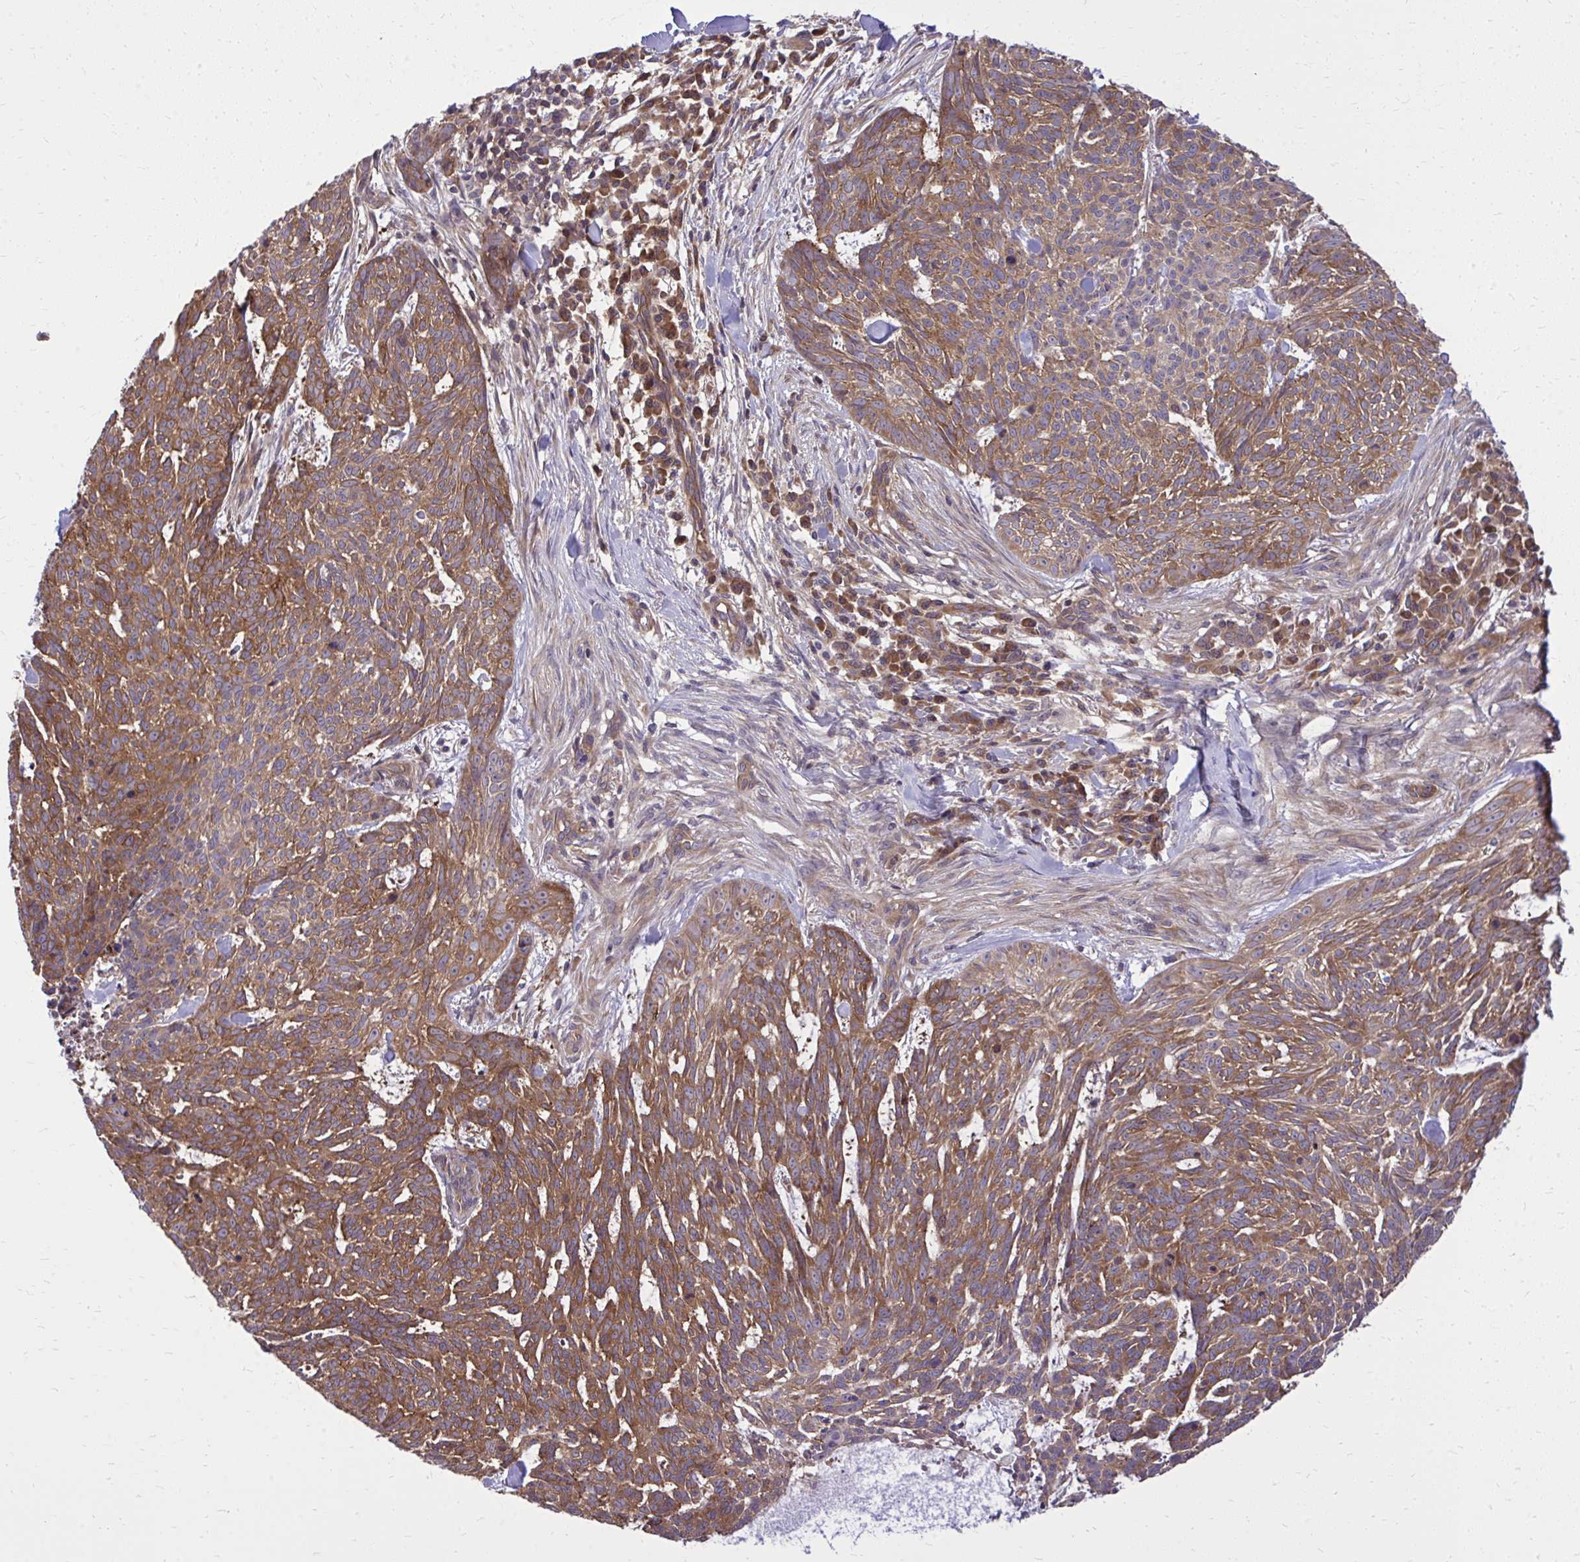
{"staining": {"intensity": "moderate", "quantity": ">75%", "location": "cytoplasmic/membranous"}, "tissue": "skin cancer", "cell_type": "Tumor cells", "image_type": "cancer", "snomed": [{"axis": "morphology", "description": "Basal cell carcinoma"}, {"axis": "topography", "description": "Skin"}], "caption": "Brown immunohistochemical staining in human skin cancer (basal cell carcinoma) demonstrates moderate cytoplasmic/membranous expression in approximately >75% of tumor cells.", "gene": "PPP5C", "patient": {"sex": "female", "age": 93}}